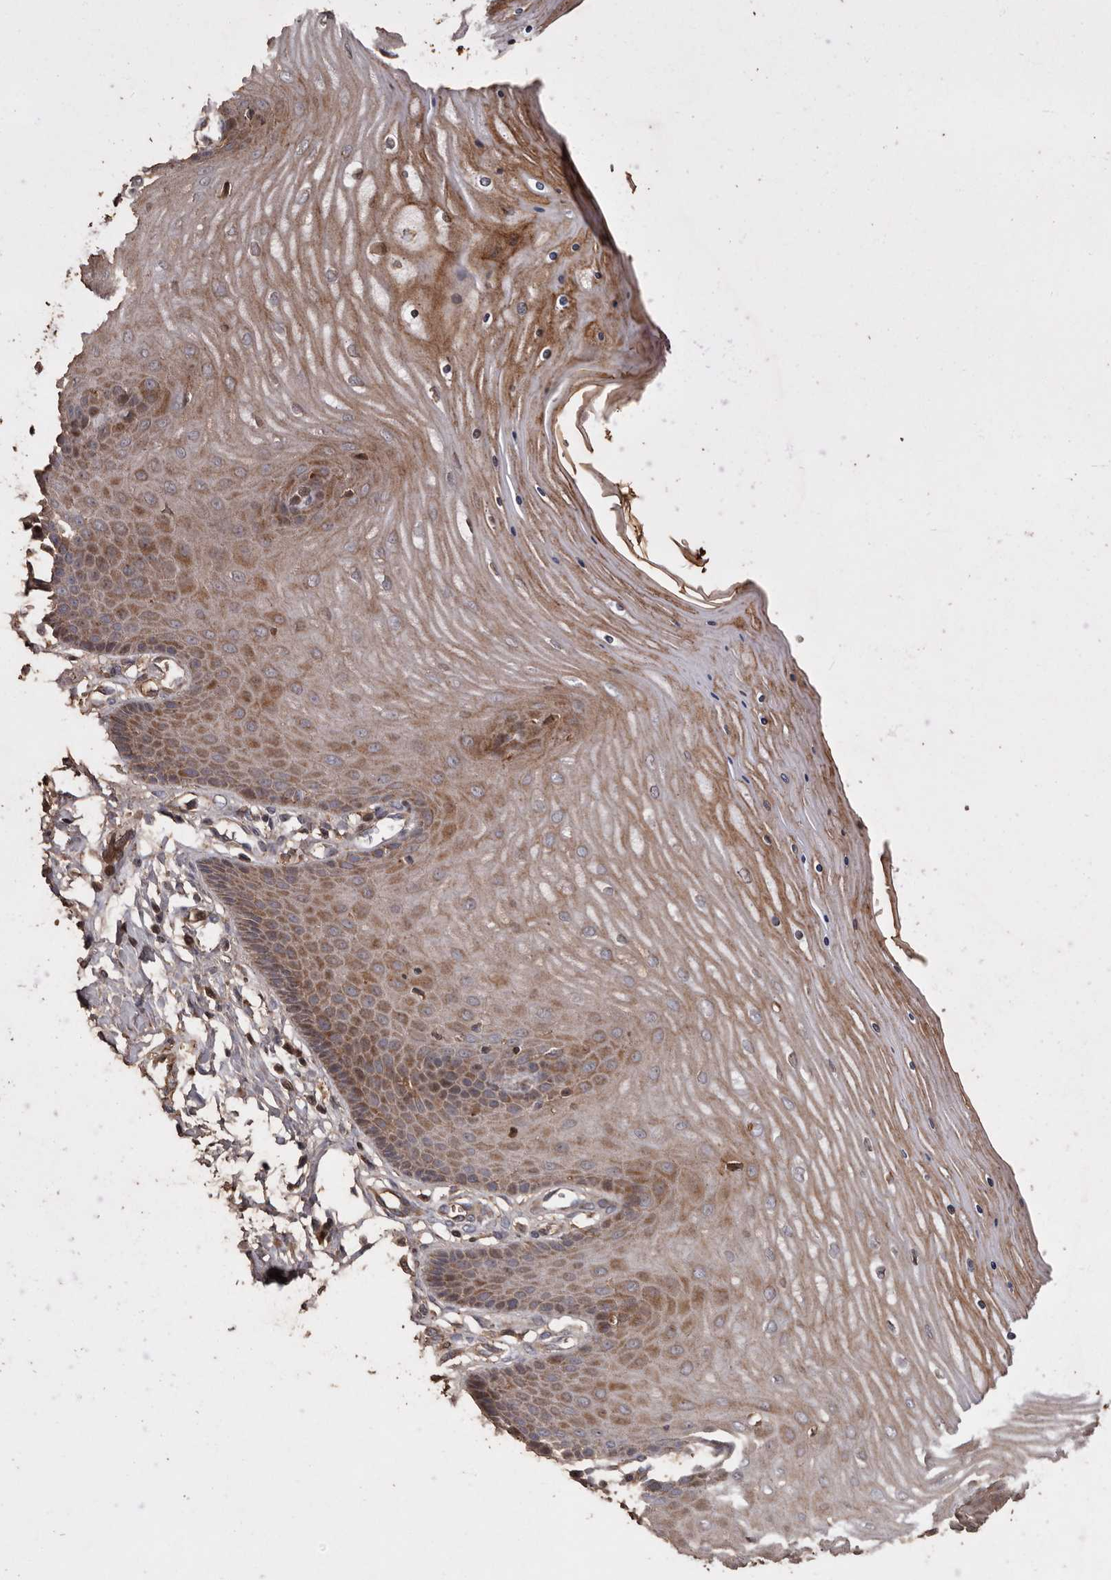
{"staining": {"intensity": "moderate", "quantity": ">75%", "location": "cytoplasmic/membranous"}, "tissue": "cervix", "cell_type": "Glandular cells", "image_type": "normal", "snomed": [{"axis": "morphology", "description": "Normal tissue, NOS"}, {"axis": "topography", "description": "Cervix"}], "caption": "Protein expression analysis of unremarkable human cervix reveals moderate cytoplasmic/membranous expression in approximately >75% of glandular cells. (Stains: DAB (3,3'-diaminobenzidine) in brown, nuclei in blue, Microscopy: brightfield microscopy at high magnification).", "gene": "RANBP17", "patient": {"sex": "female", "age": 55}}